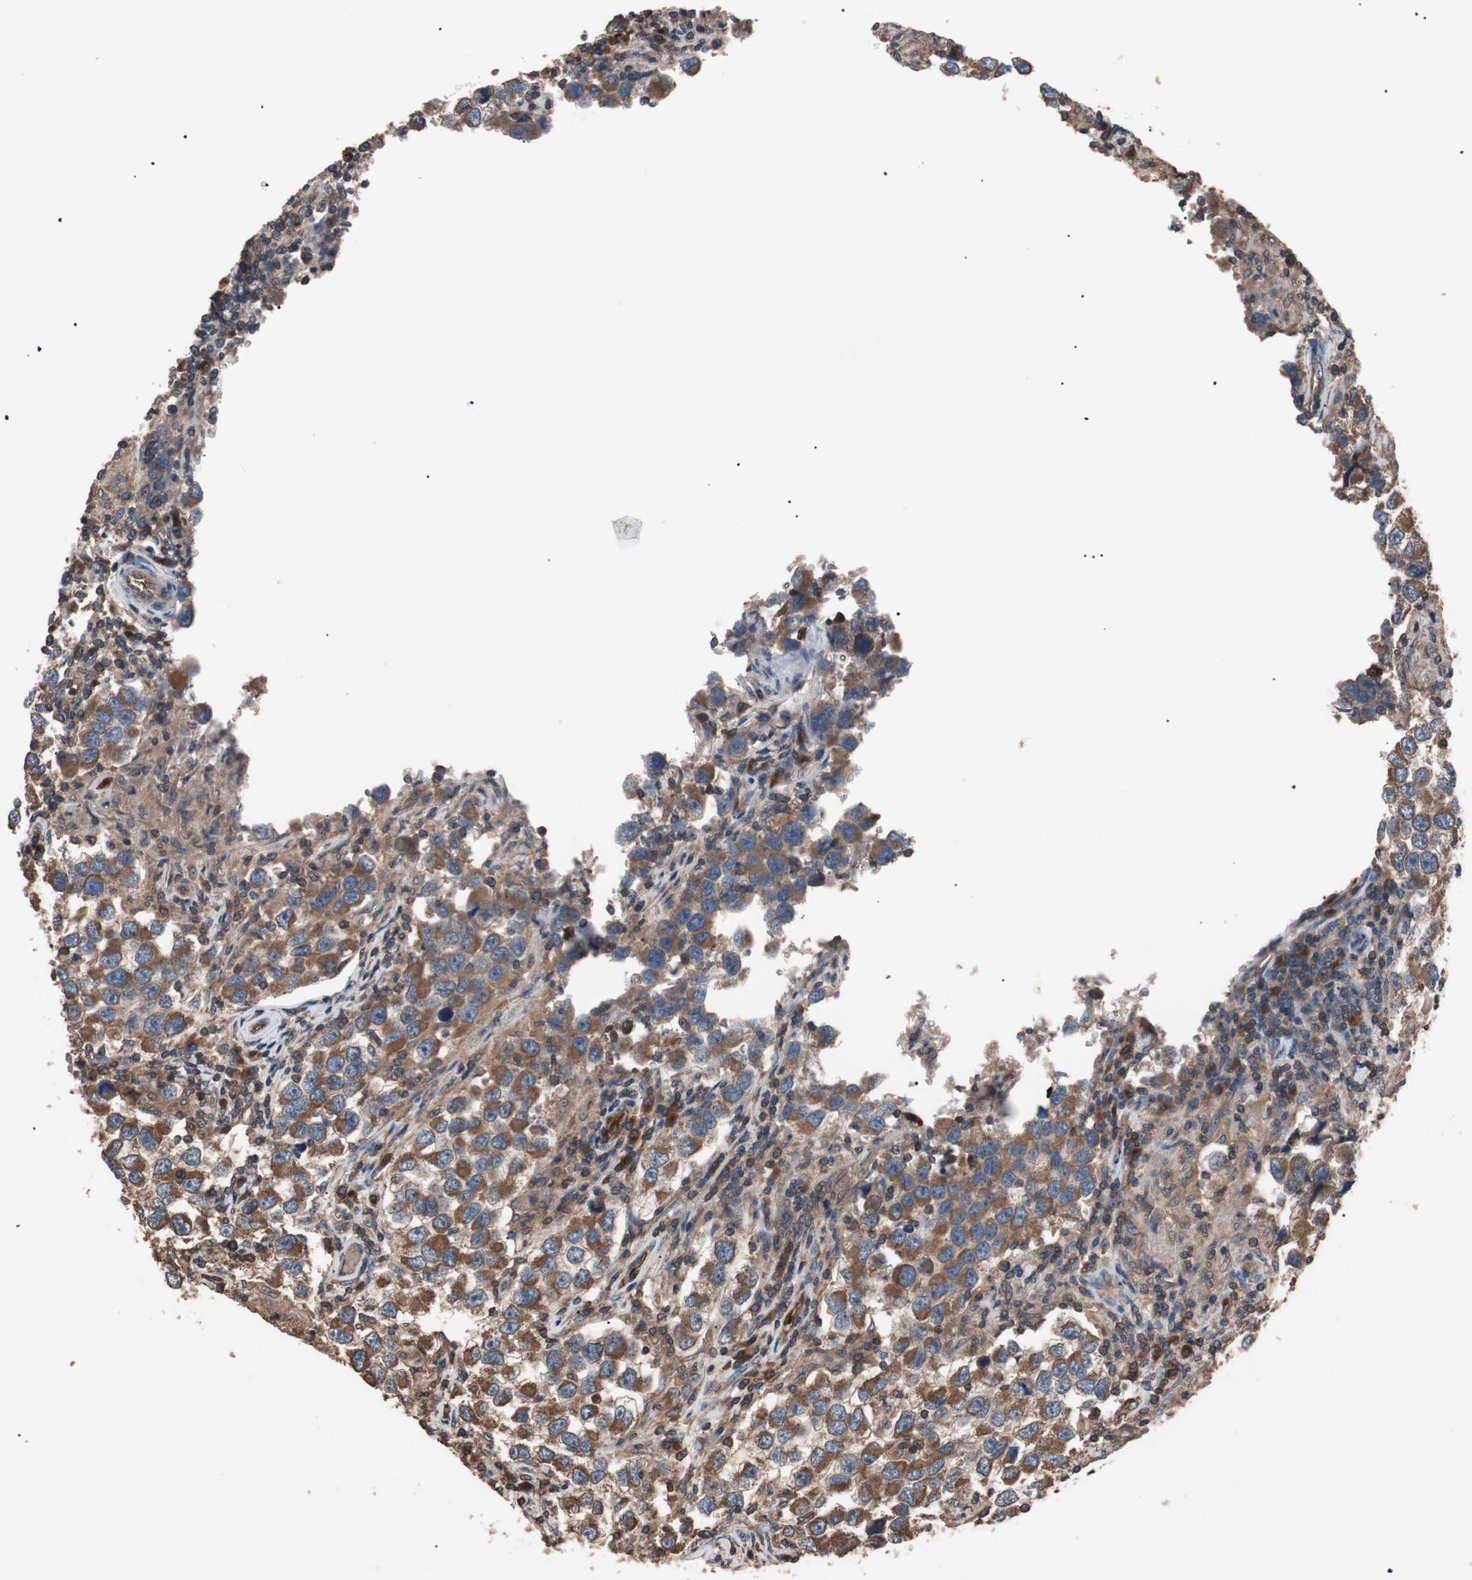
{"staining": {"intensity": "moderate", "quantity": ">75%", "location": "cytoplasmic/membranous"}, "tissue": "testis cancer", "cell_type": "Tumor cells", "image_type": "cancer", "snomed": [{"axis": "morphology", "description": "Carcinoma, Embryonal, NOS"}, {"axis": "topography", "description": "Testis"}], "caption": "Protein staining reveals moderate cytoplasmic/membranous positivity in approximately >75% of tumor cells in testis embryonal carcinoma.", "gene": "GLYCTK", "patient": {"sex": "male", "age": 21}}